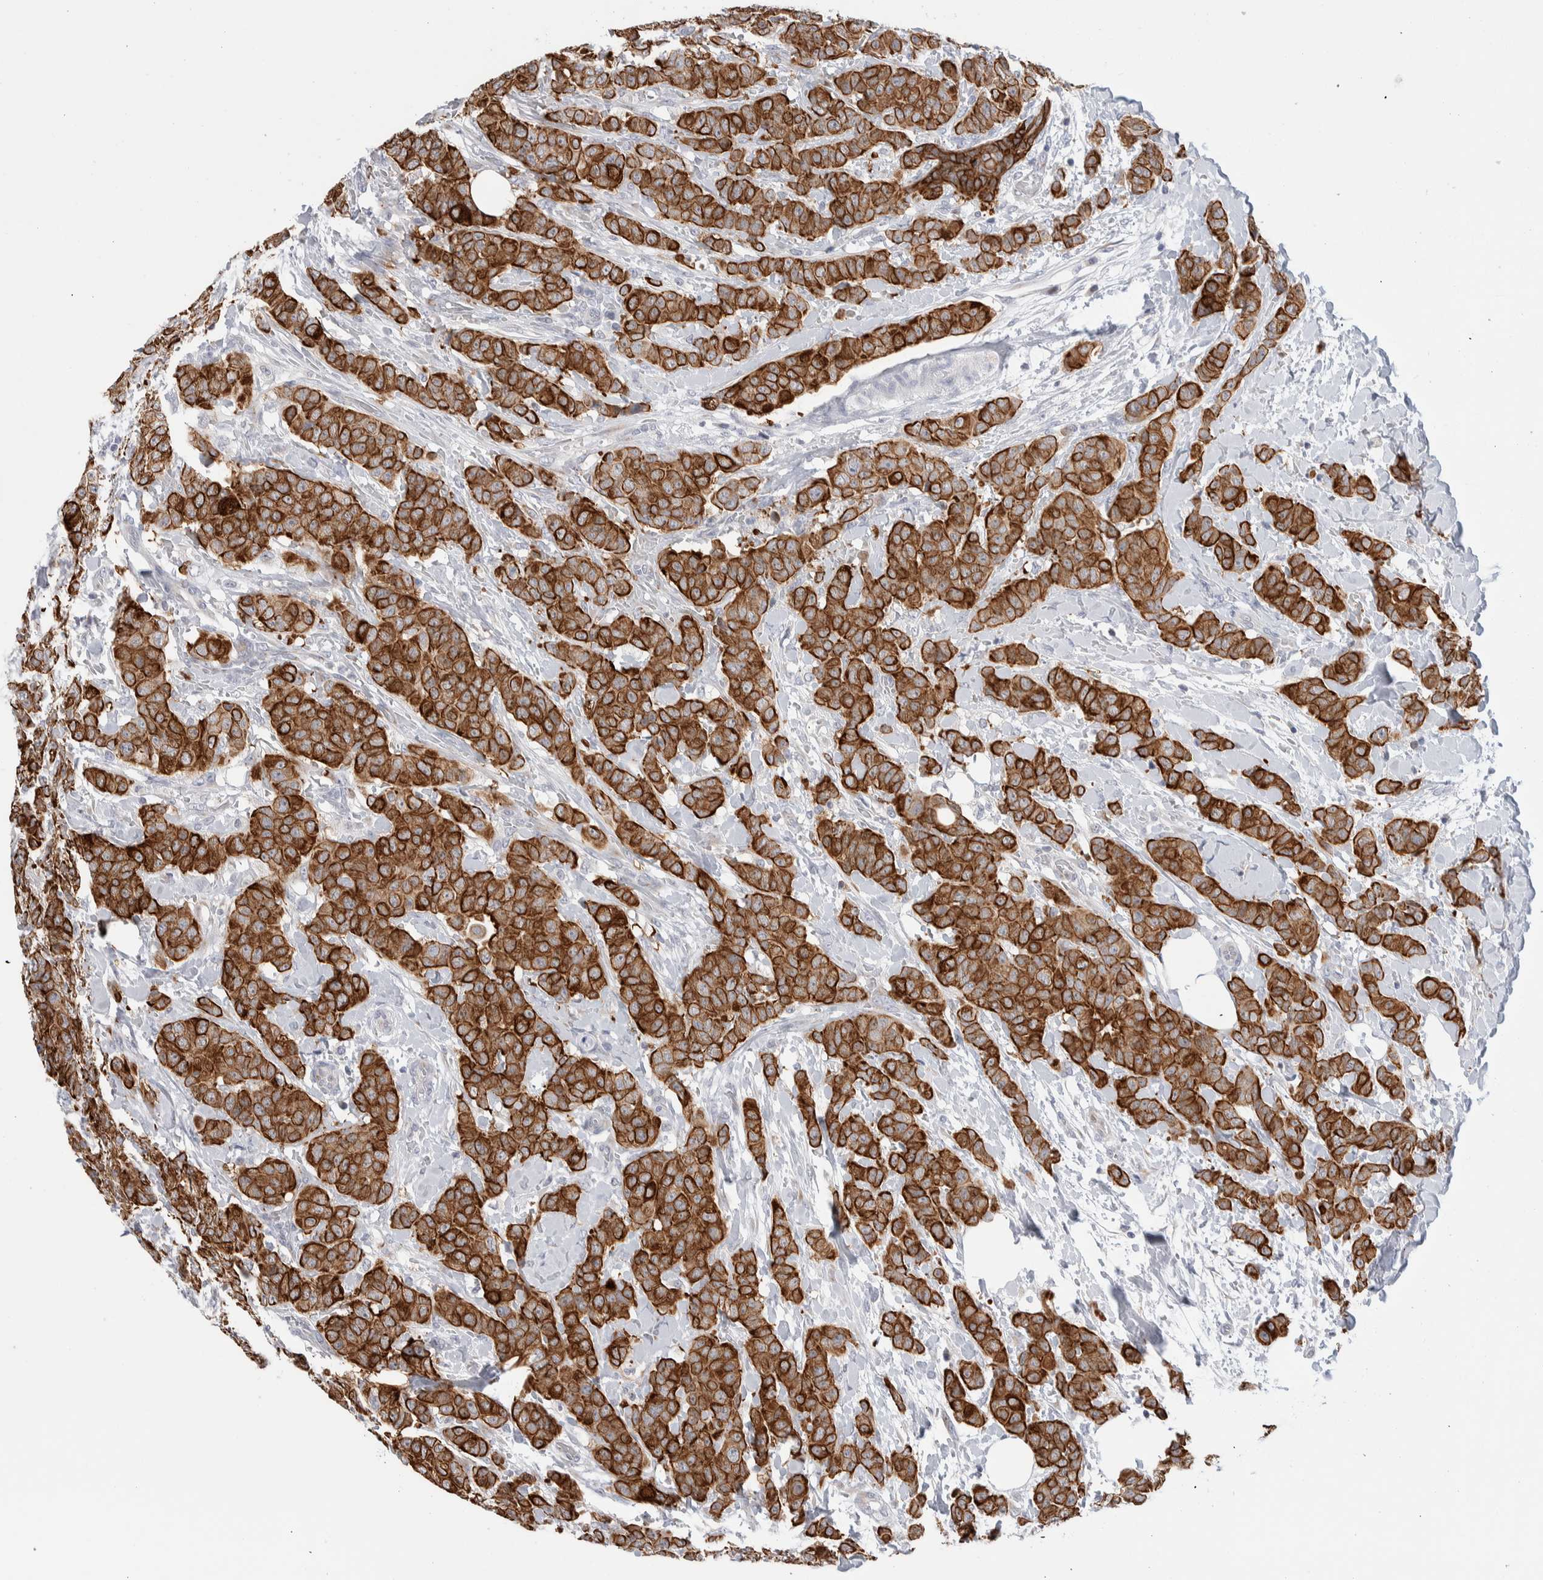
{"staining": {"intensity": "strong", "quantity": ">75%", "location": "cytoplasmic/membranous"}, "tissue": "breast cancer", "cell_type": "Tumor cells", "image_type": "cancer", "snomed": [{"axis": "morphology", "description": "Normal tissue, NOS"}, {"axis": "morphology", "description": "Duct carcinoma"}, {"axis": "topography", "description": "Breast"}], "caption": "Approximately >75% of tumor cells in breast cancer reveal strong cytoplasmic/membranous protein positivity as visualized by brown immunohistochemical staining.", "gene": "C1orf112", "patient": {"sex": "female", "age": 40}}